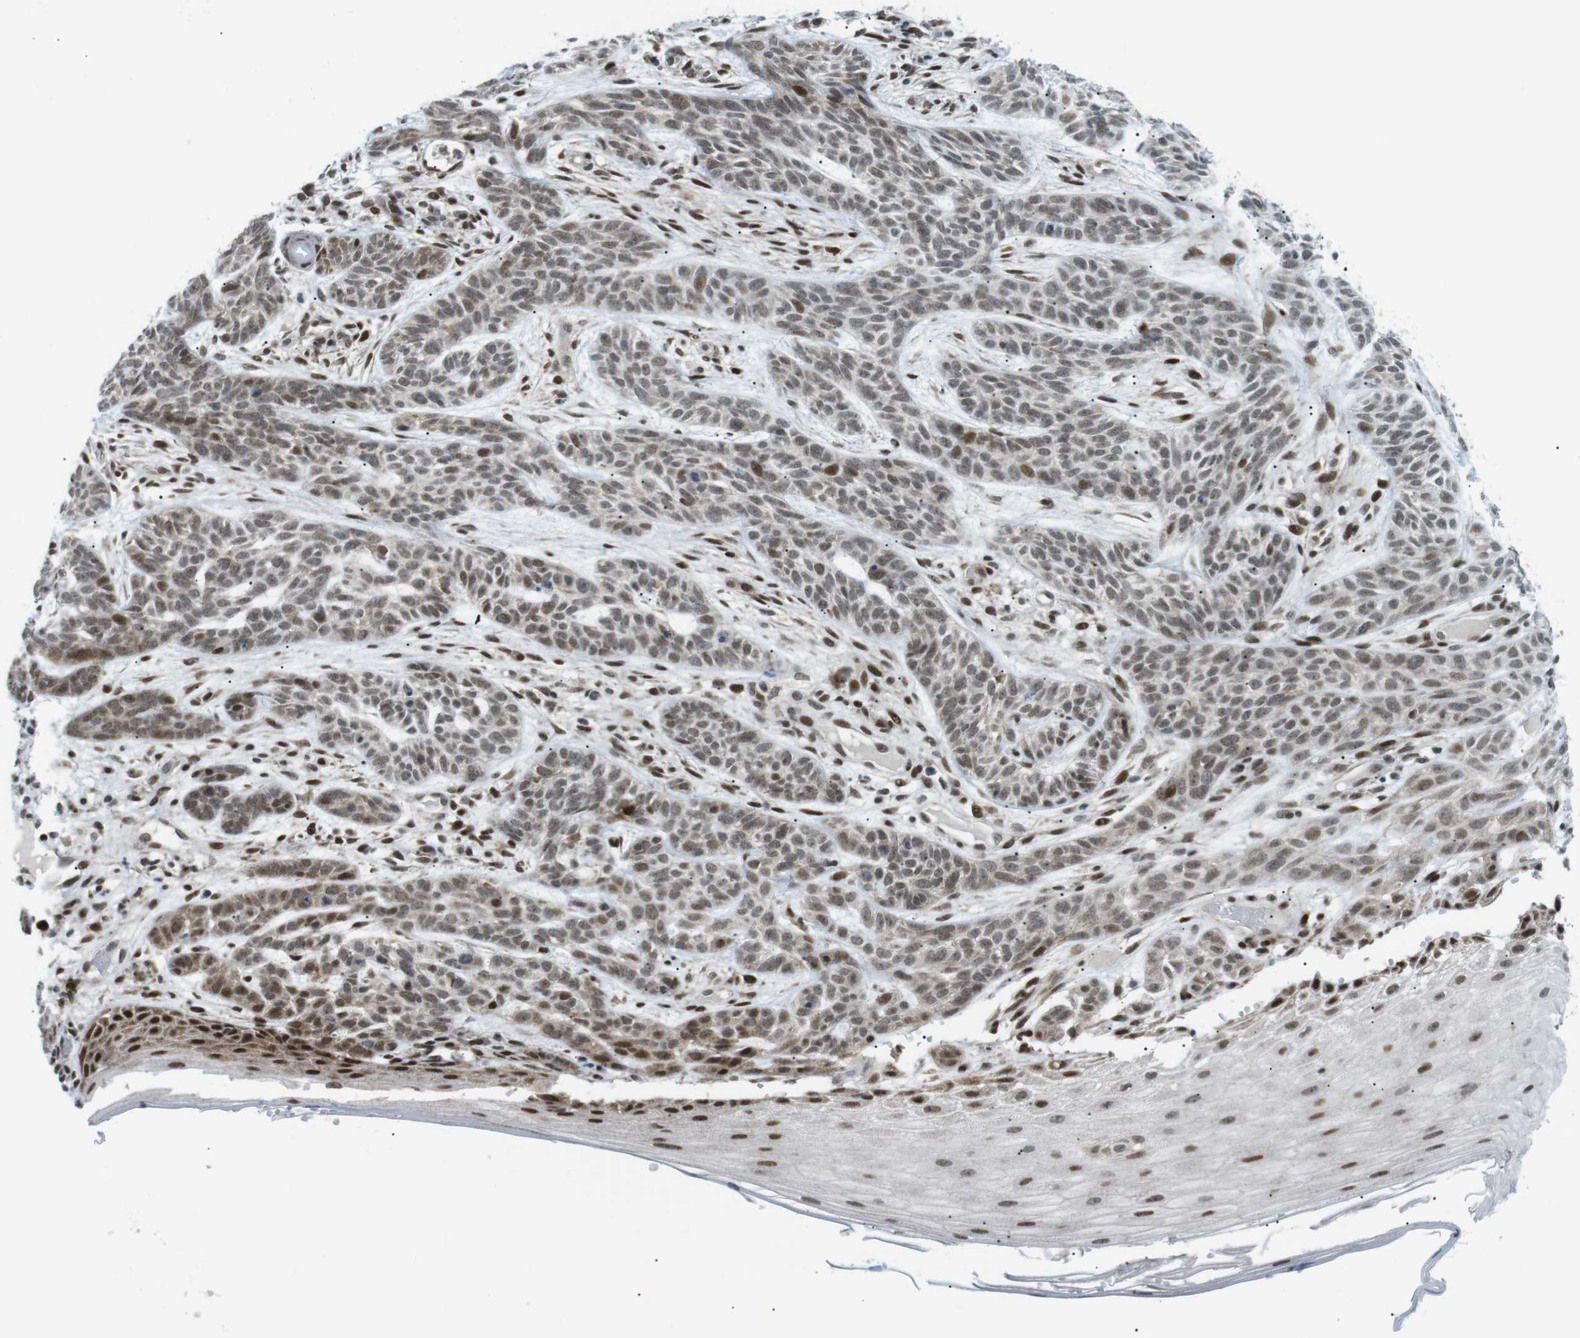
{"staining": {"intensity": "moderate", "quantity": "<25%", "location": "nuclear"}, "tissue": "skin cancer", "cell_type": "Tumor cells", "image_type": "cancer", "snomed": [{"axis": "morphology", "description": "Basal cell carcinoma"}, {"axis": "topography", "description": "Skin"}], "caption": "Skin cancer (basal cell carcinoma) was stained to show a protein in brown. There is low levels of moderate nuclear positivity in approximately <25% of tumor cells. The staining was performed using DAB to visualize the protein expression in brown, while the nuclei were stained in blue with hematoxylin (Magnification: 20x).", "gene": "CDC27", "patient": {"sex": "female", "age": 59}}